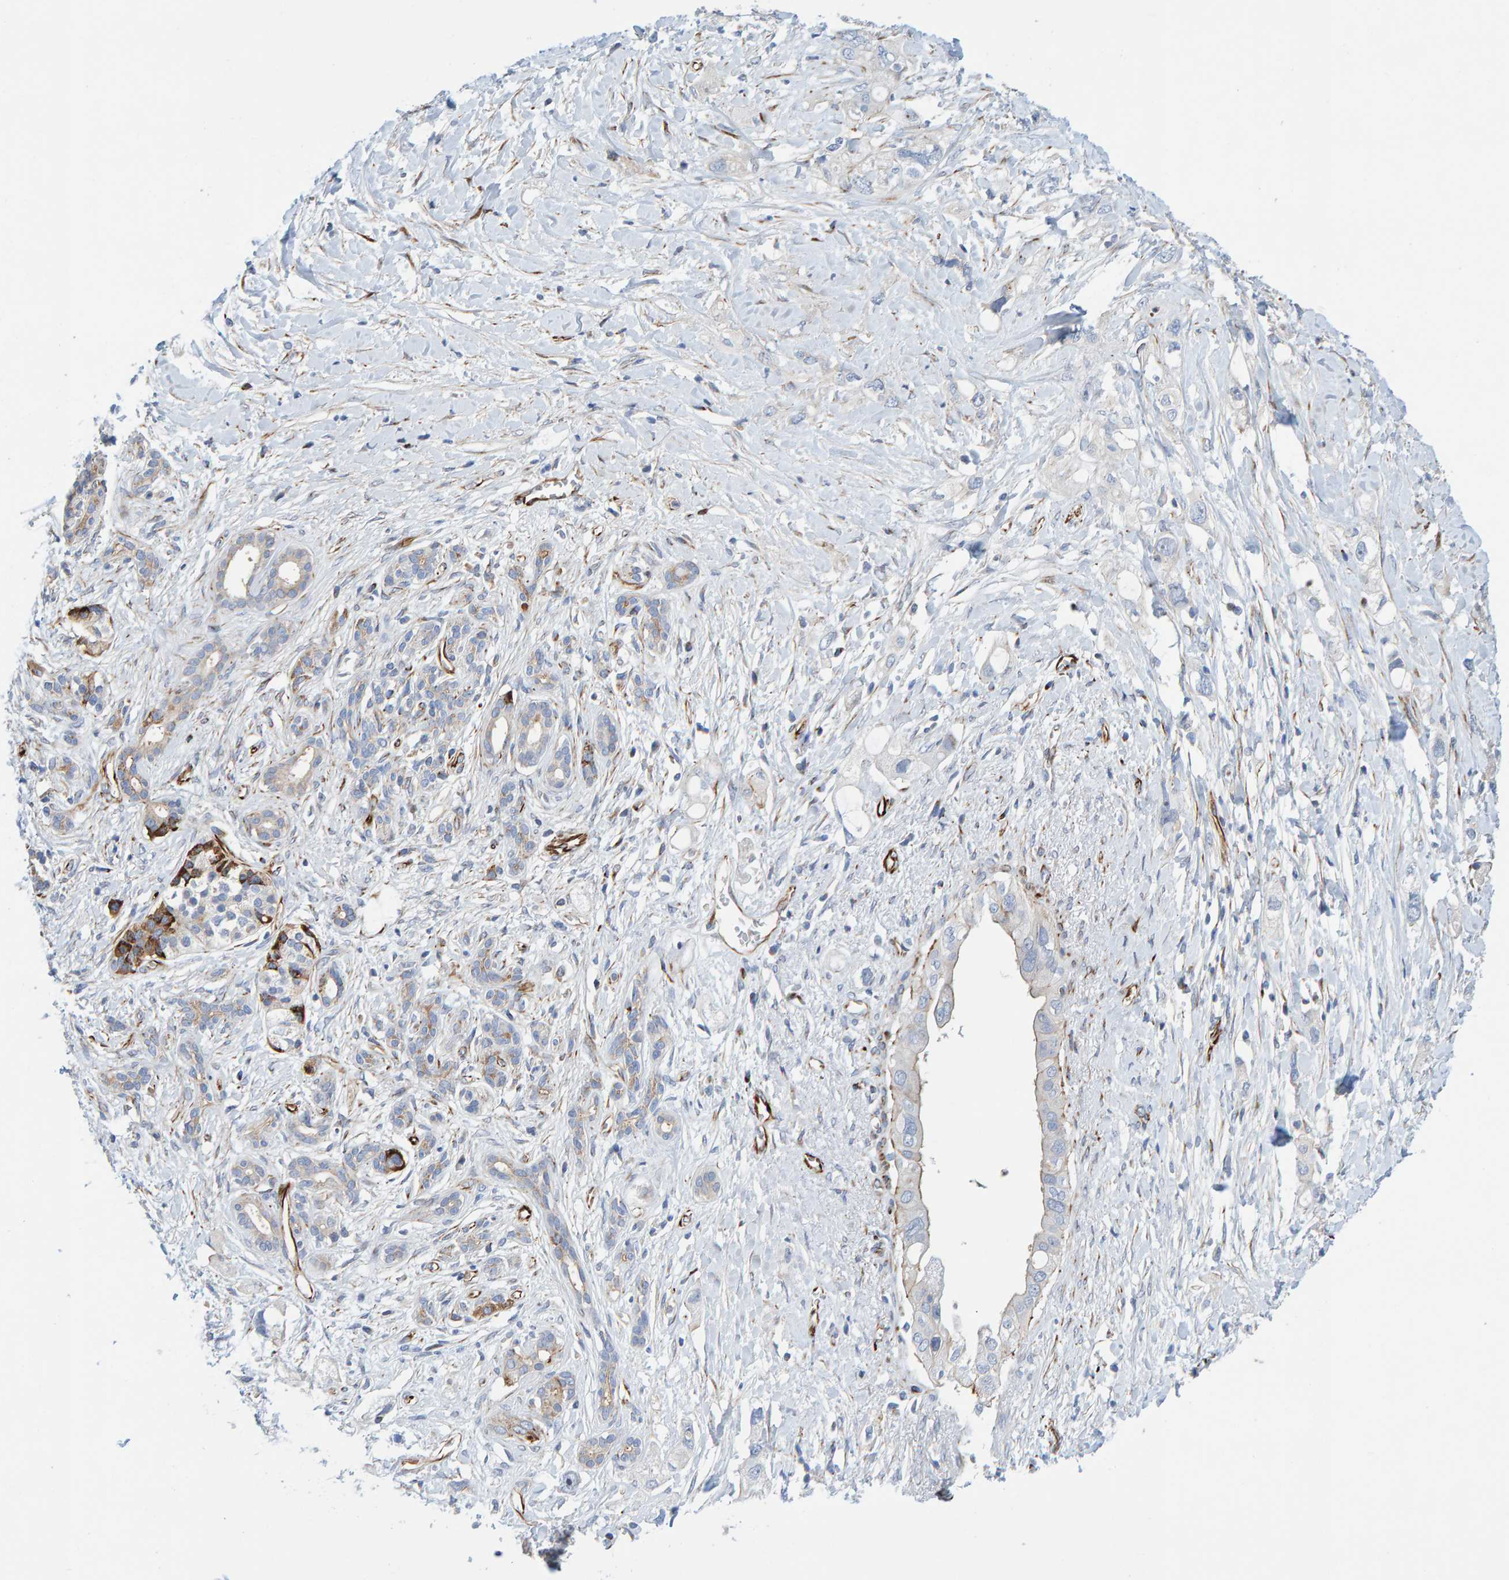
{"staining": {"intensity": "negative", "quantity": "none", "location": "none"}, "tissue": "pancreatic cancer", "cell_type": "Tumor cells", "image_type": "cancer", "snomed": [{"axis": "morphology", "description": "Adenocarcinoma, NOS"}, {"axis": "topography", "description": "Pancreas"}], "caption": "A high-resolution micrograph shows immunohistochemistry (IHC) staining of adenocarcinoma (pancreatic), which shows no significant staining in tumor cells. (Brightfield microscopy of DAB (3,3'-diaminobenzidine) immunohistochemistry at high magnification).", "gene": "POLG2", "patient": {"sex": "female", "age": 56}}